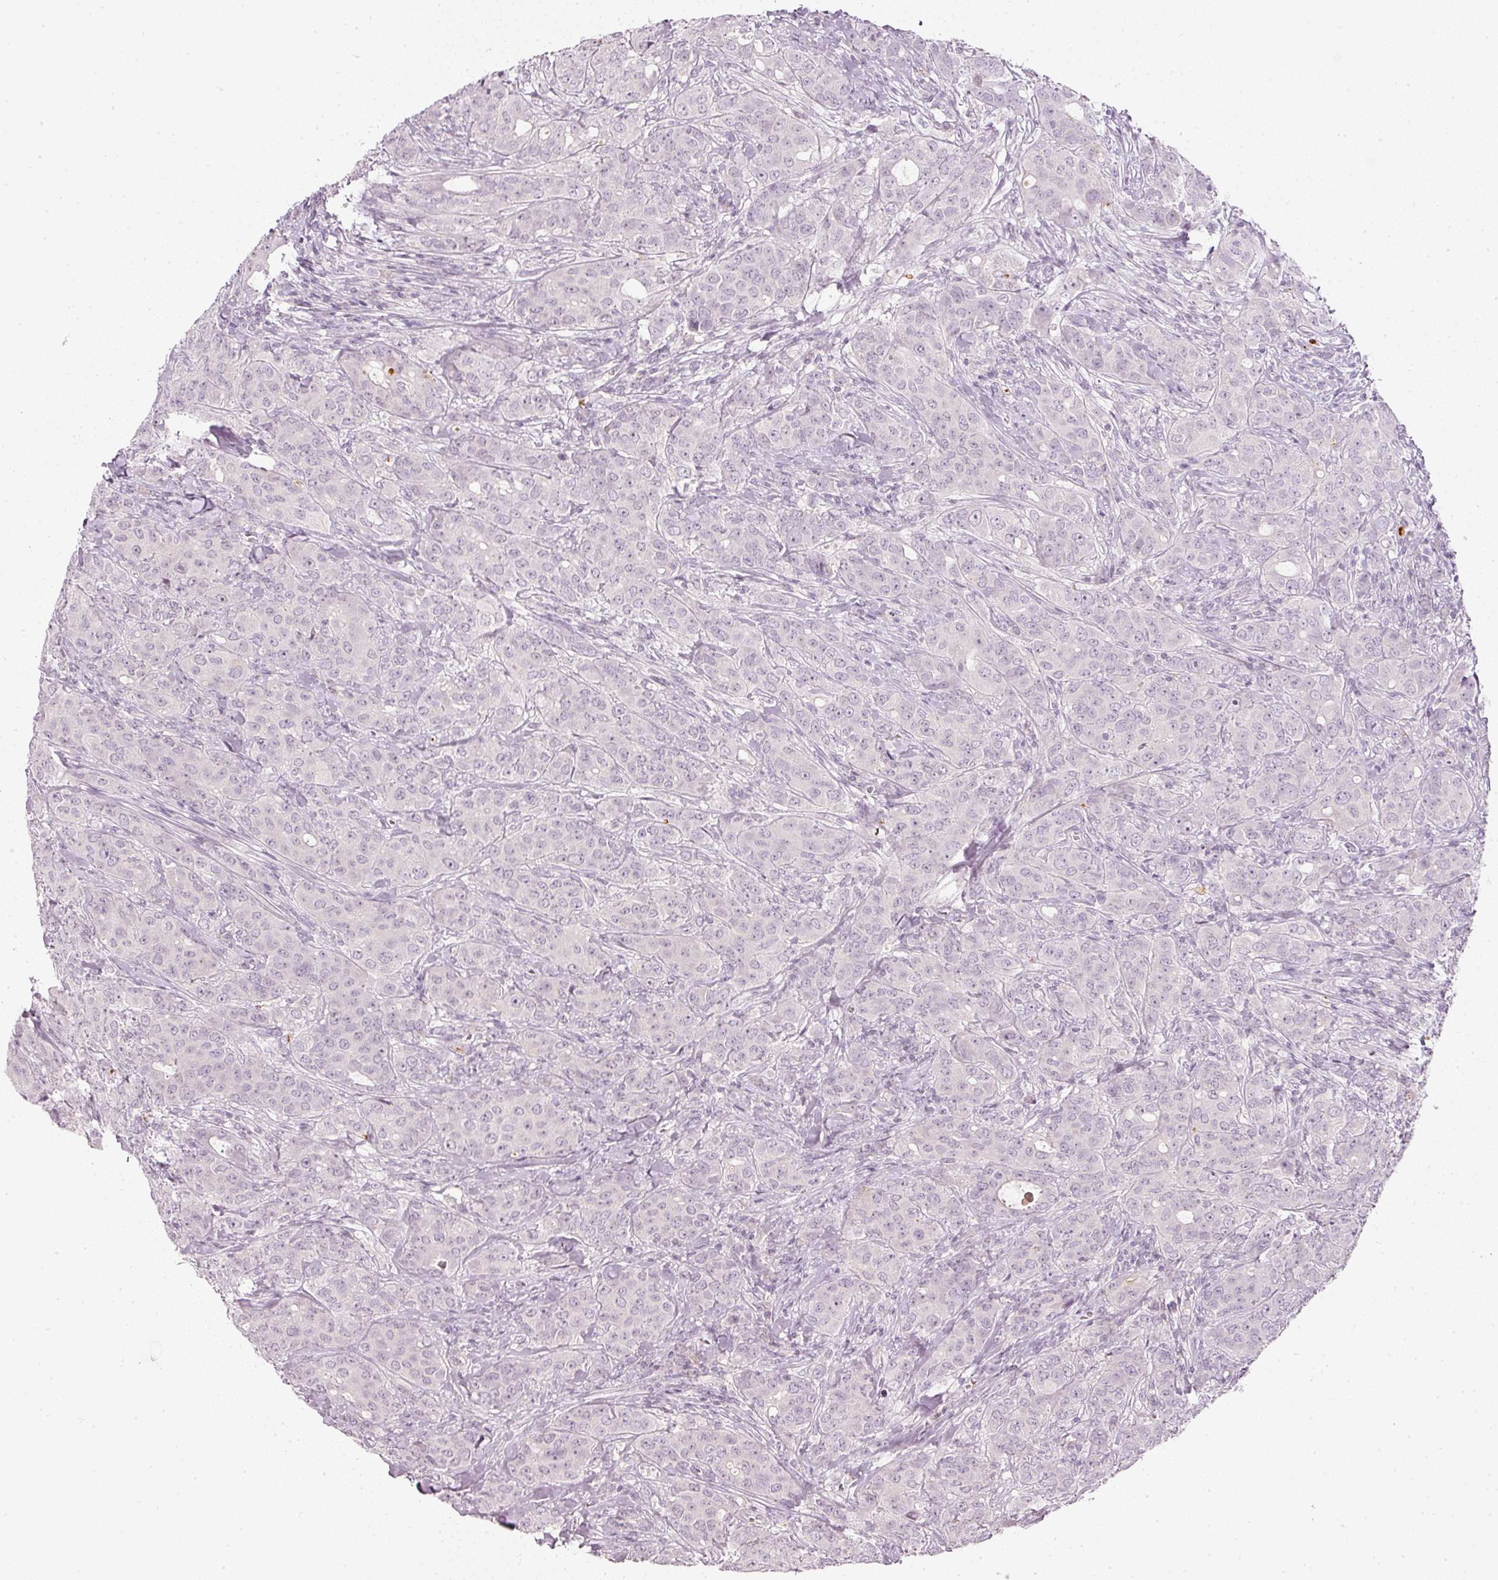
{"staining": {"intensity": "negative", "quantity": "none", "location": "none"}, "tissue": "breast cancer", "cell_type": "Tumor cells", "image_type": "cancer", "snomed": [{"axis": "morphology", "description": "Duct carcinoma"}, {"axis": "topography", "description": "Breast"}], "caption": "A micrograph of human breast cancer is negative for staining in tumor cells.", "gene": "LECT2", "patient": {"sex": "female", "age": 43}}